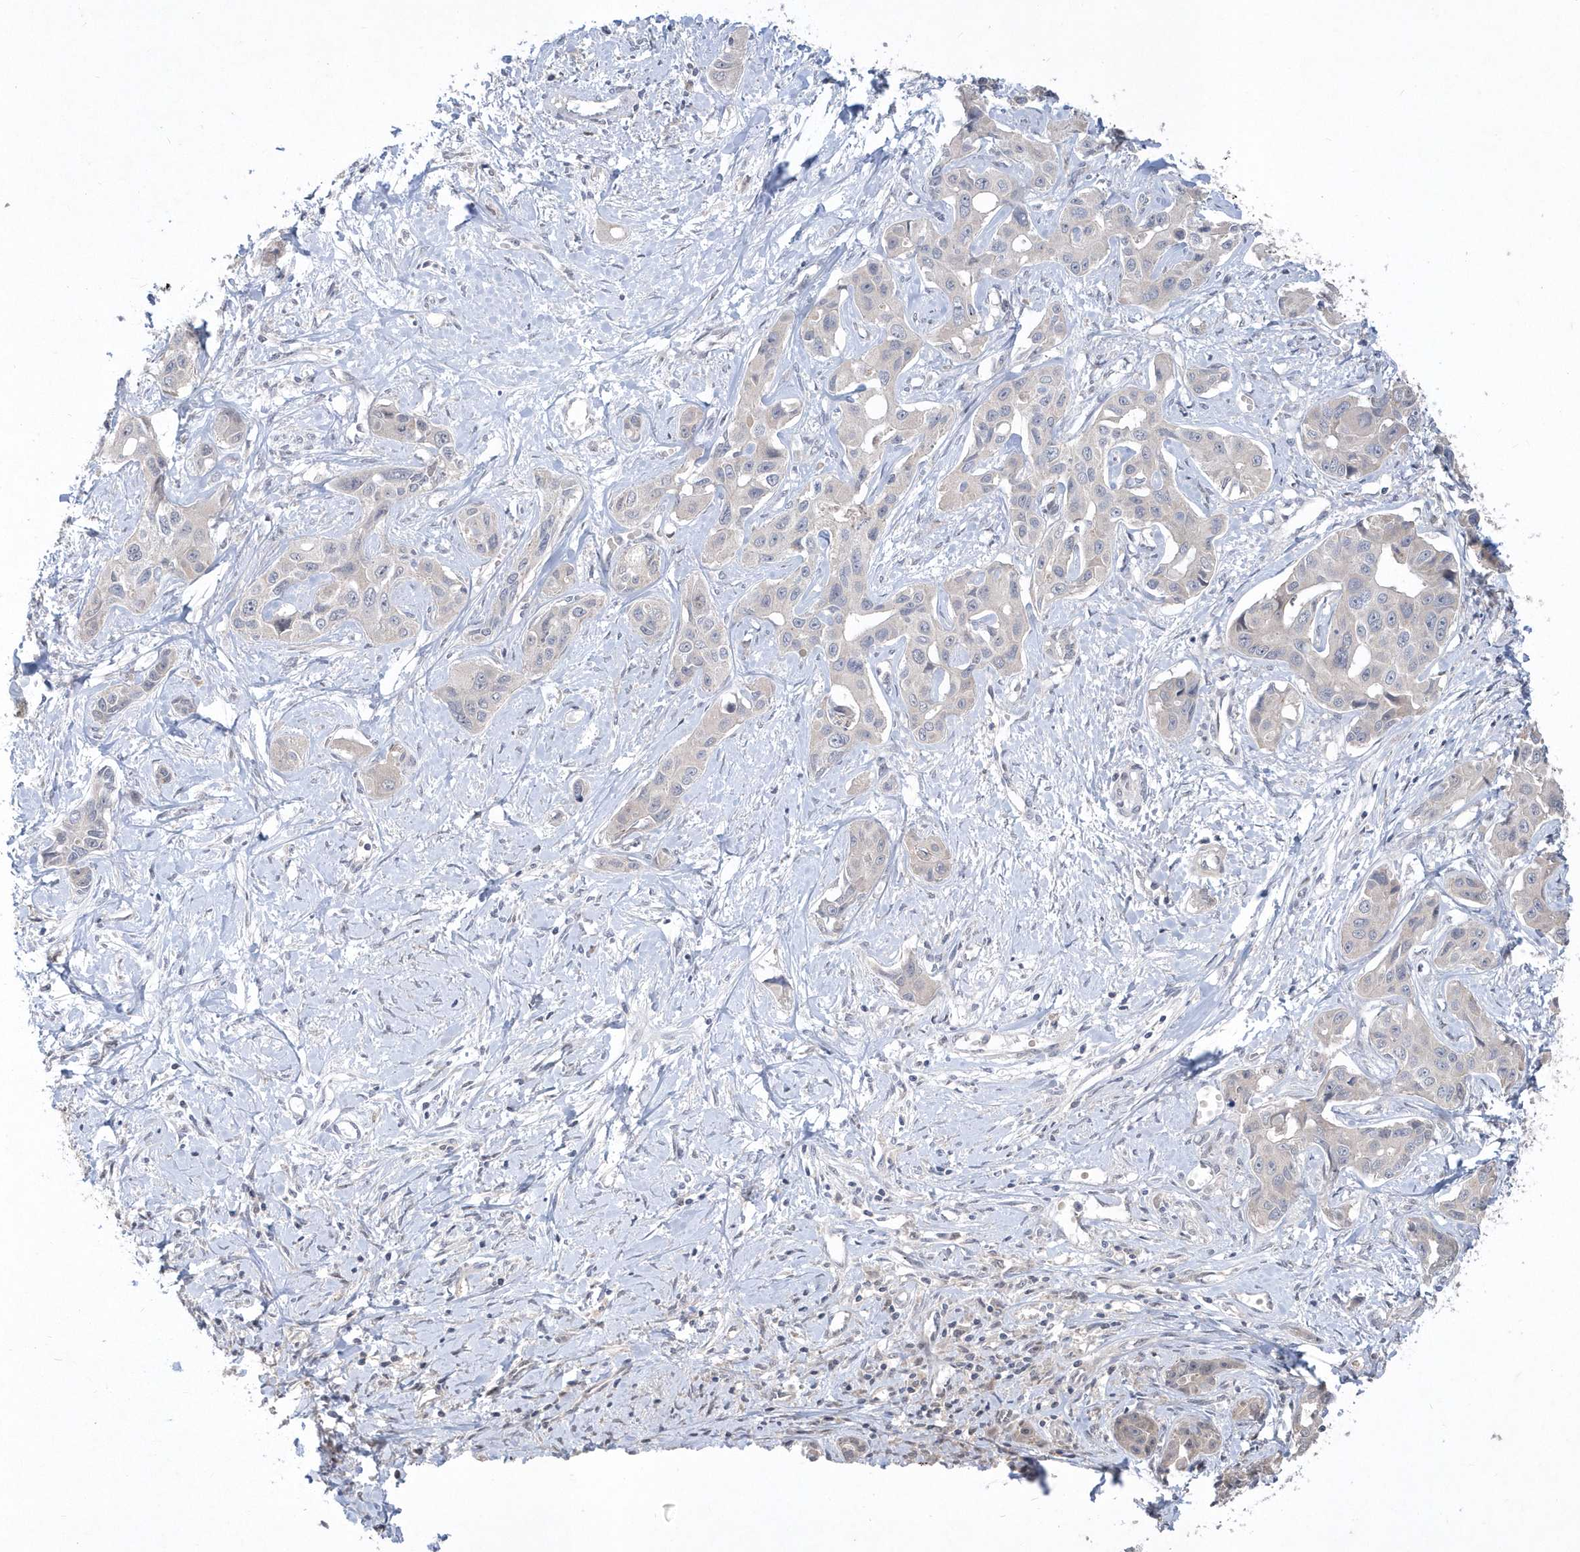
{"staining": {"intensity": "negative", "quantity": "none", "location": "none"}, "tissue": "liver cancer", "cell_type": "Tumor cells", "image_type": "cancer", "snomed": [{"axis": "morphology", "description": "Cholangiocarcinoma"}, {"axis": "topography", "description": "Liver"}], "caption": "The micrograph displays no staining of tumor cells in liver cancer.", "gene": "TSPEAR", "patient": {"sex": "male", "age": 59}}